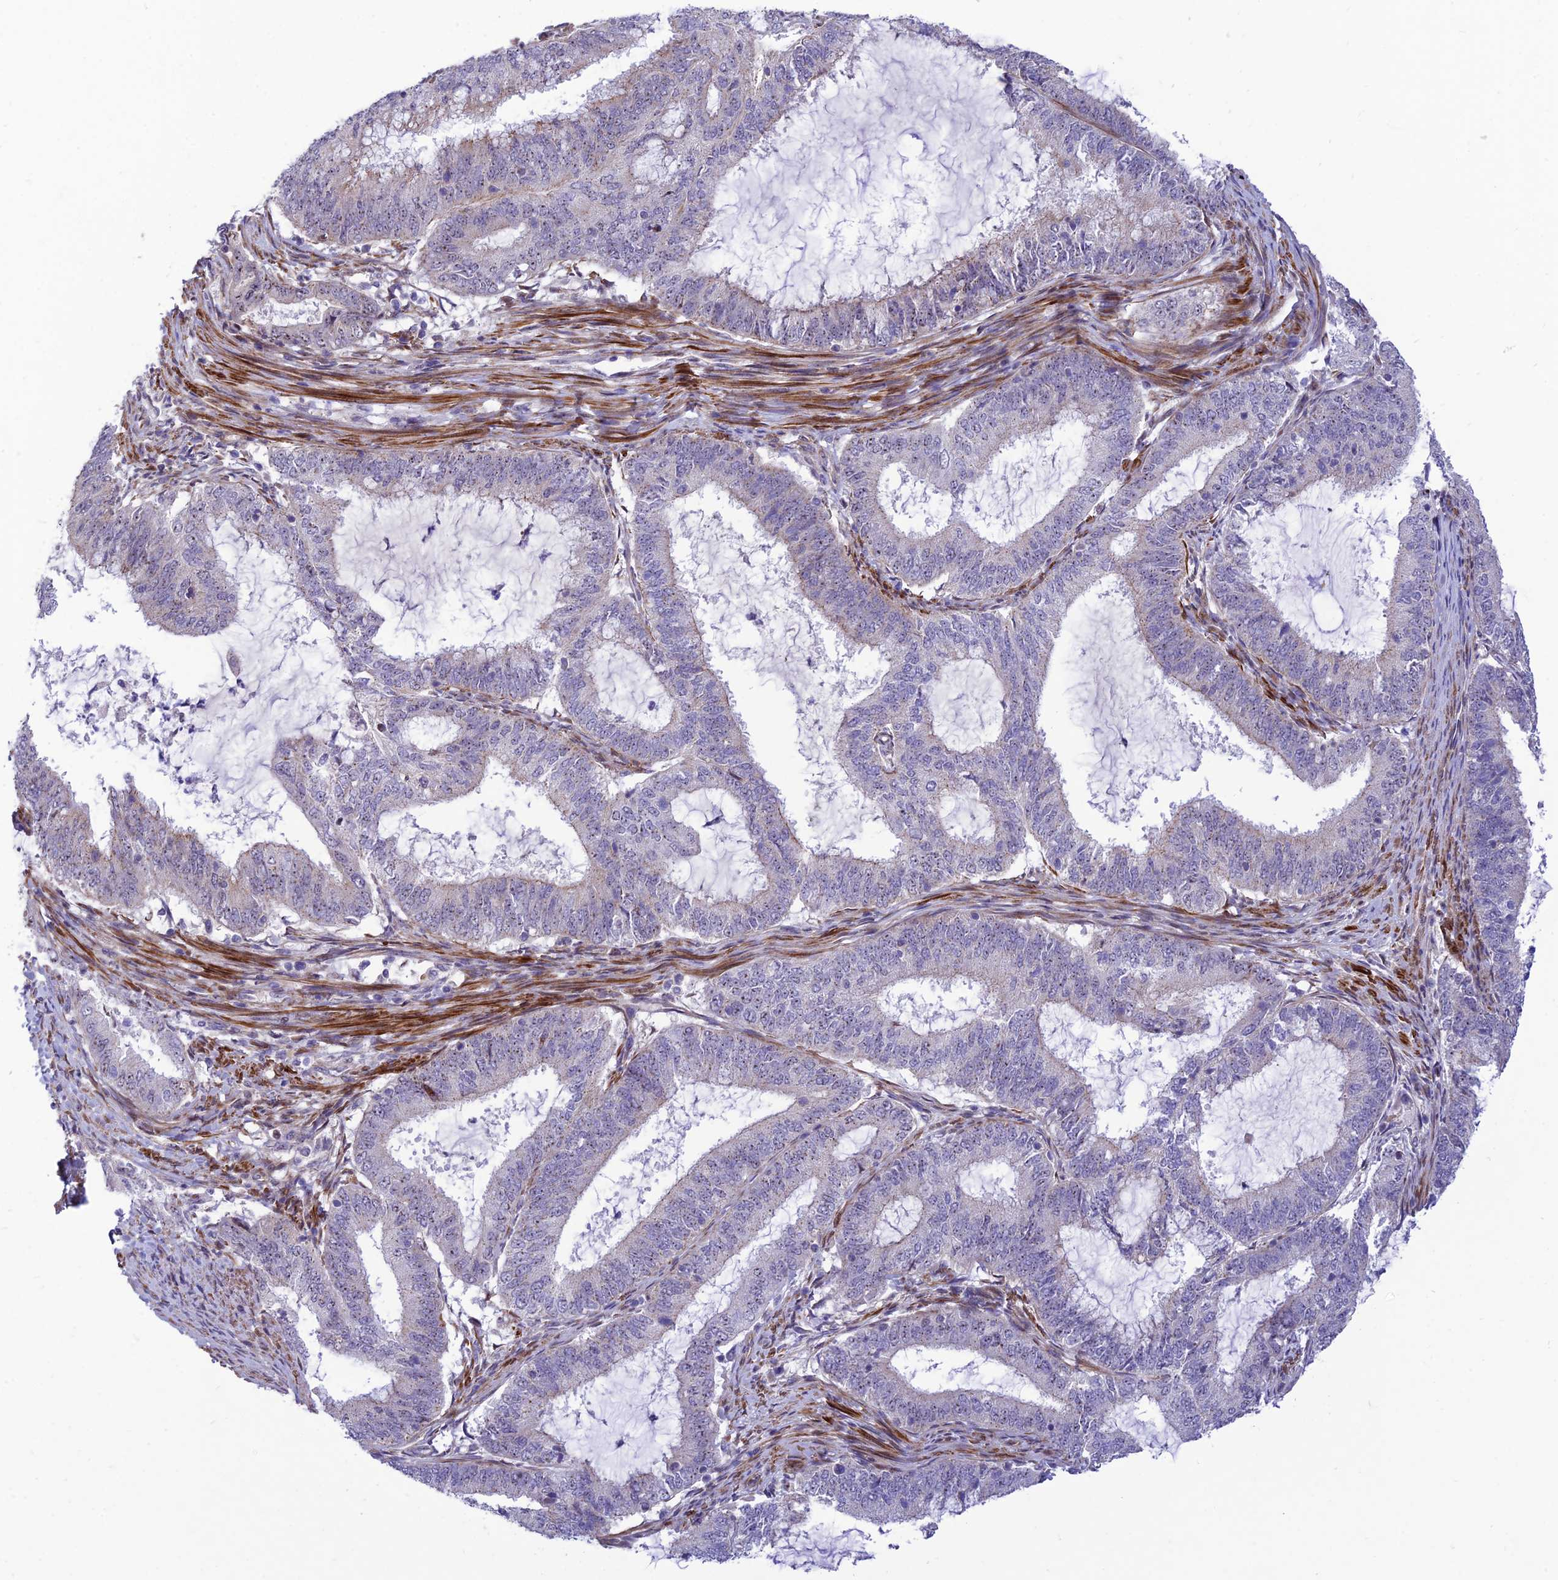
{"staining": {"intensity": "negative", "quantity": "none", "location": "none"}, "tissue": "endometrial cancer", "cell_type": "Tumor cells", "image_type": "cancer", "snomed": [{"axis": "morphology", "description": "Adenocarcinoma, NOS"}, {"axis": "topography", "description": "Endometrium"}], "caption": "The micrograph reveals no significant positivity in tumor cells of adenocarcinoma (endometrial).", "gene": "KBTBD7", "patient": {"sex": "female", "age": 51}}